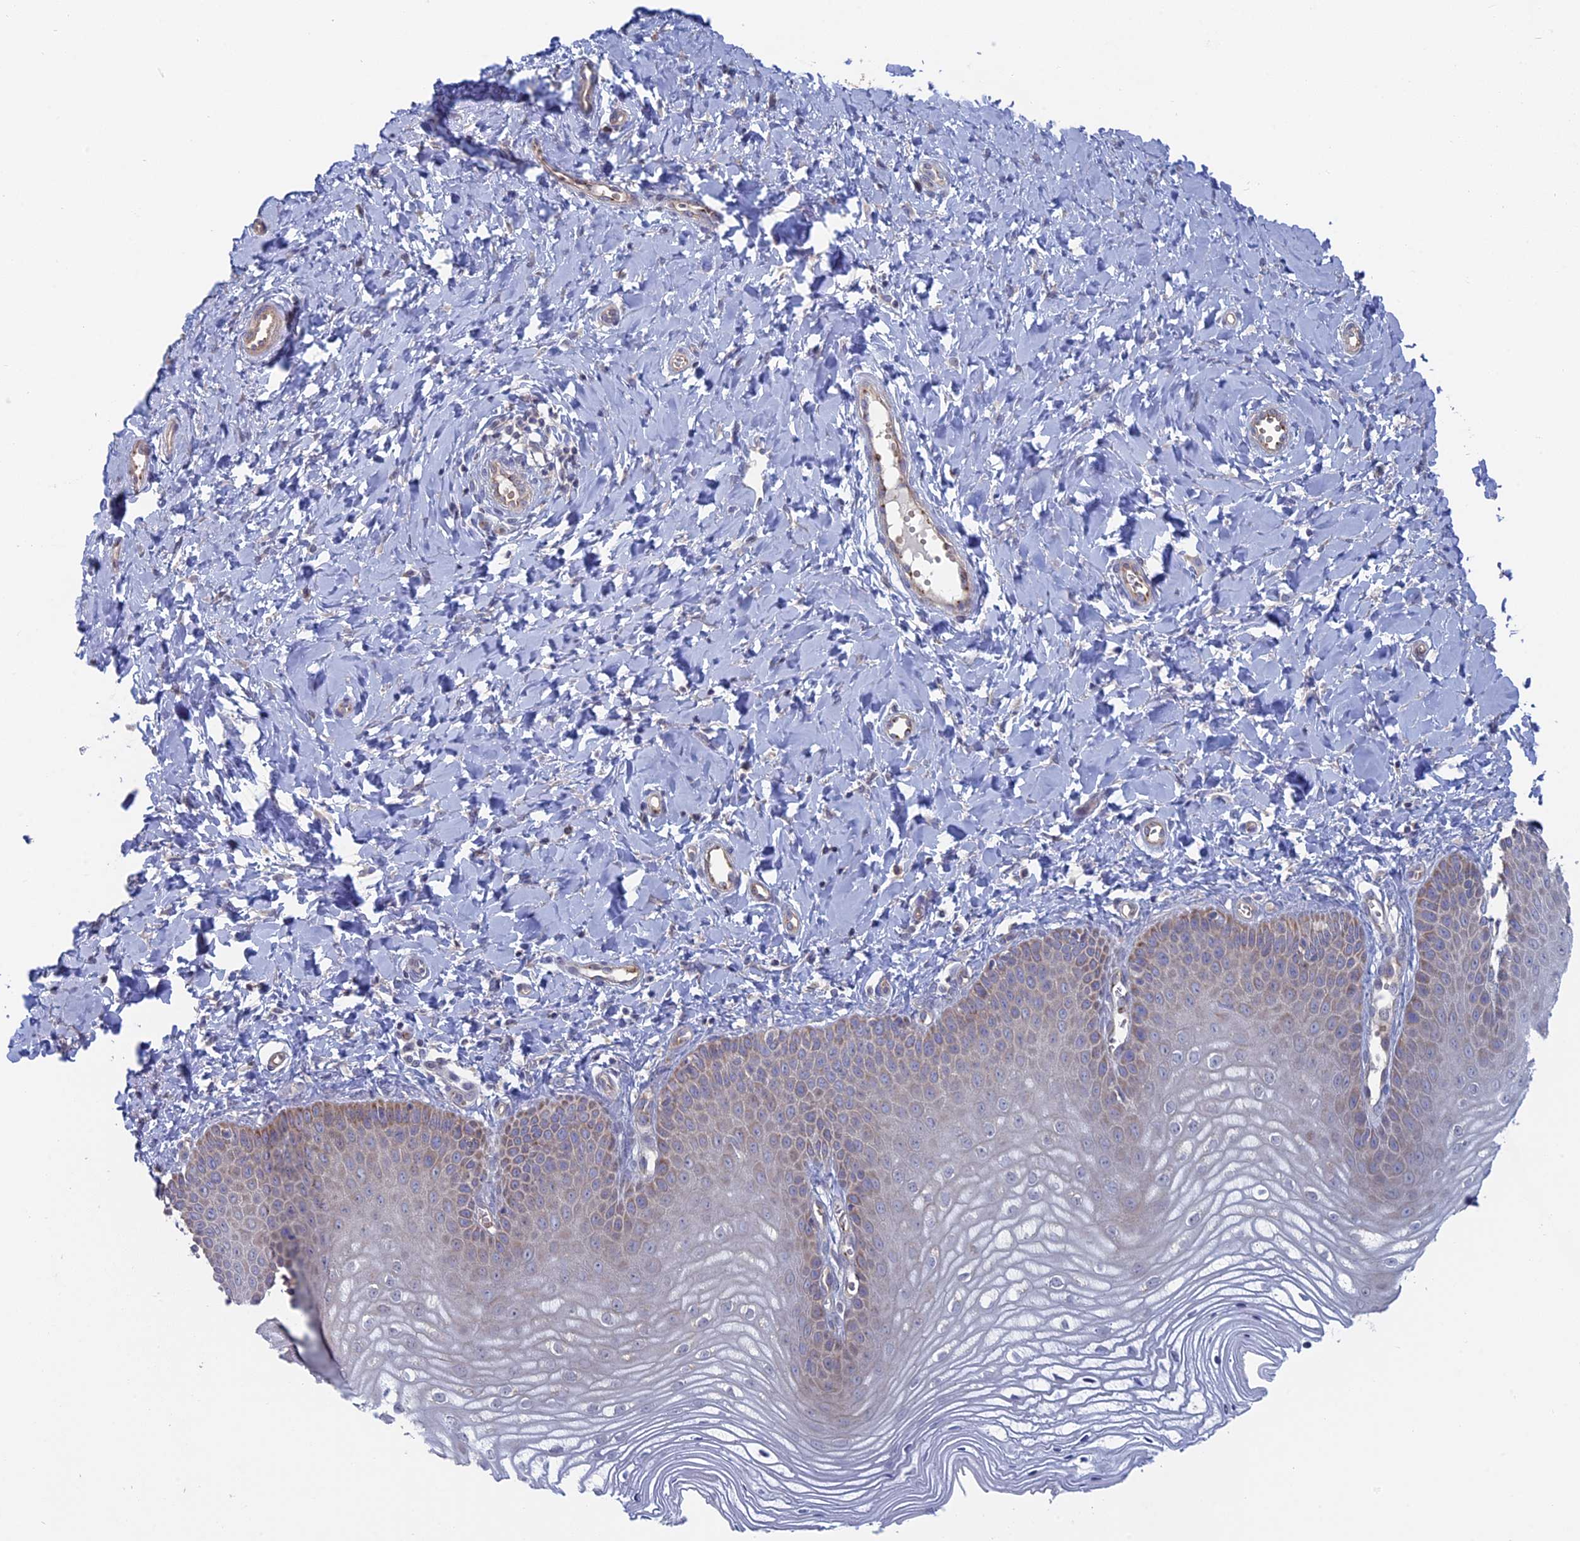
{"staining": {"intensity": "moderate", "quantity": "<25%", "location": "cytoplasmic/membranous"}, "tissue": "vagina", "cell_type": "Squamous epithelial cells", "image_type": "normal", "snomed": [{"axis": "morphology", "description": "Normal tissue, NOS"}, {"axis": "topography", "description": "Vagina"}, {"axis": "topography", "description": "Cervix"}], "caption": "Brown immunohistochemical staining in benign human vagina exhibits moderate cytoplasmic/membranous positivity in approximately <25% of squamous epithelial cells. (DAB IHC, brown staining for protein, blue staining for nuclei).", "gene": "TBC1D30", "patient": {"sex": "female", "age": 40}}